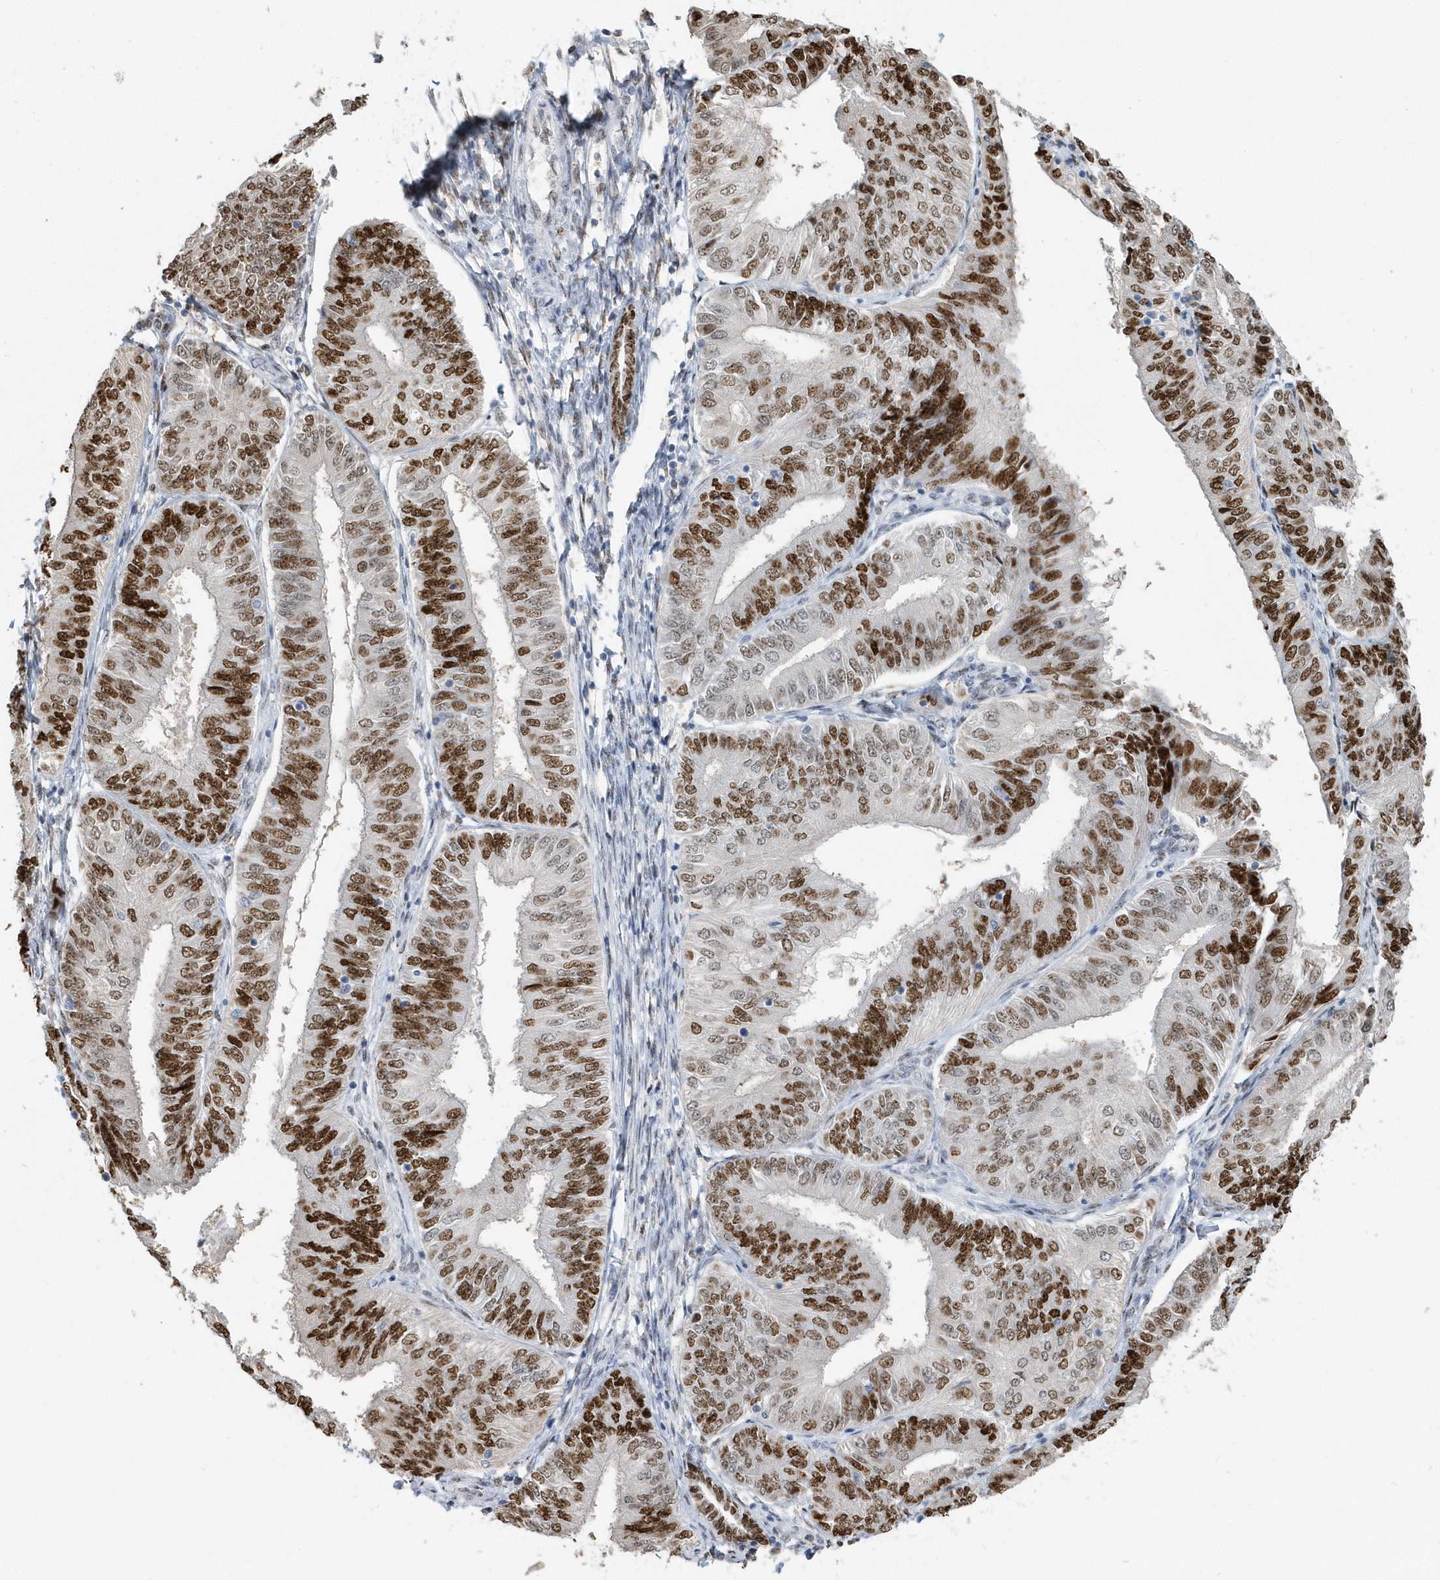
{"staining": {"intensity": "strong", "quantity": "25%-75%", "location": "nuclear"}, "tissue": "endometrial cancer", "cell_type": "Tumor cells", "image_type": "cancer", "snomed": [{"axis": "morphology", "description": "Adenocarcinoma, NOS"}, {"axis": "topography", "description": "Endometrium"}], "caption": "Immunohistochemistry (DAB (3,3'-diaminobenzidine)) staining of endometrial cancer exhibits strong nuclear protein positivity in about 25%-75% of tumor cells. The protein of interest is stained brown, and the nuclei are stained in blue (DAB IHC with brightfield microscopy, high magnification).", "gene": "MACROH2A2", "patient": {"sex": "female", "age": 58}}